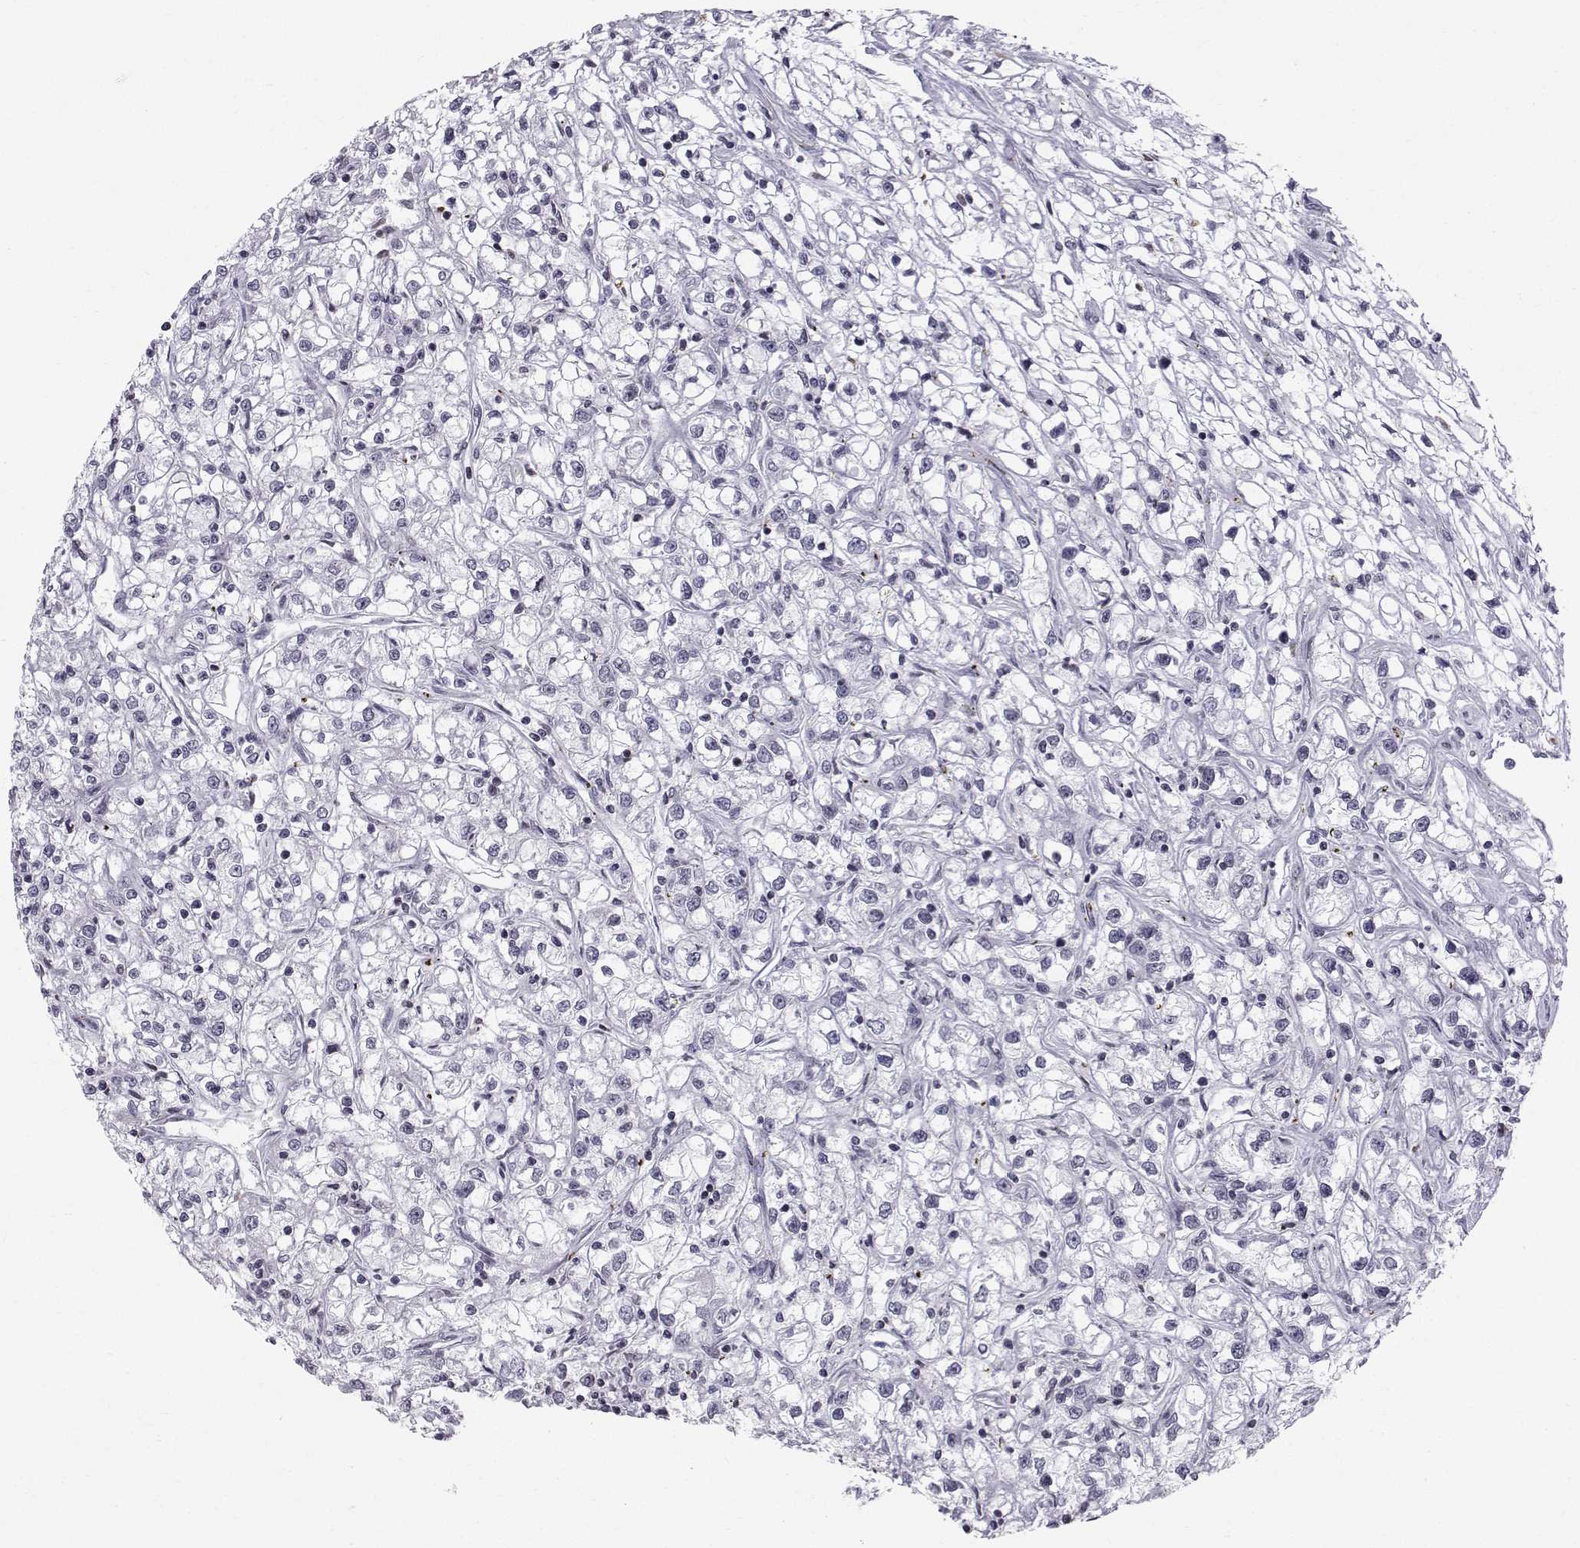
{"staining": {"intensity": "negative", "quantity": "none", "location": "none"}, "tissue": "renal cancer", "cell_type": "Tumor cells", "image_type": "cancer", "snomed": [{"axis": "morphology", "description": "Adenocarcinoma, NOS"}, {"axis": "topography", "description": "Kidney"}], "caption": "Renal cancer (adenocarcinoma) was stained to show a protein in brown. There is no significant expression in tumor cells. The staining was performed using DAB to visualize the protein expression in brown, while the nuclei were stained in blue with hematoxylin (Magnification: 20x).", "gene": "MARCHF4", "patient": {"sex": "female", "age": 59}}